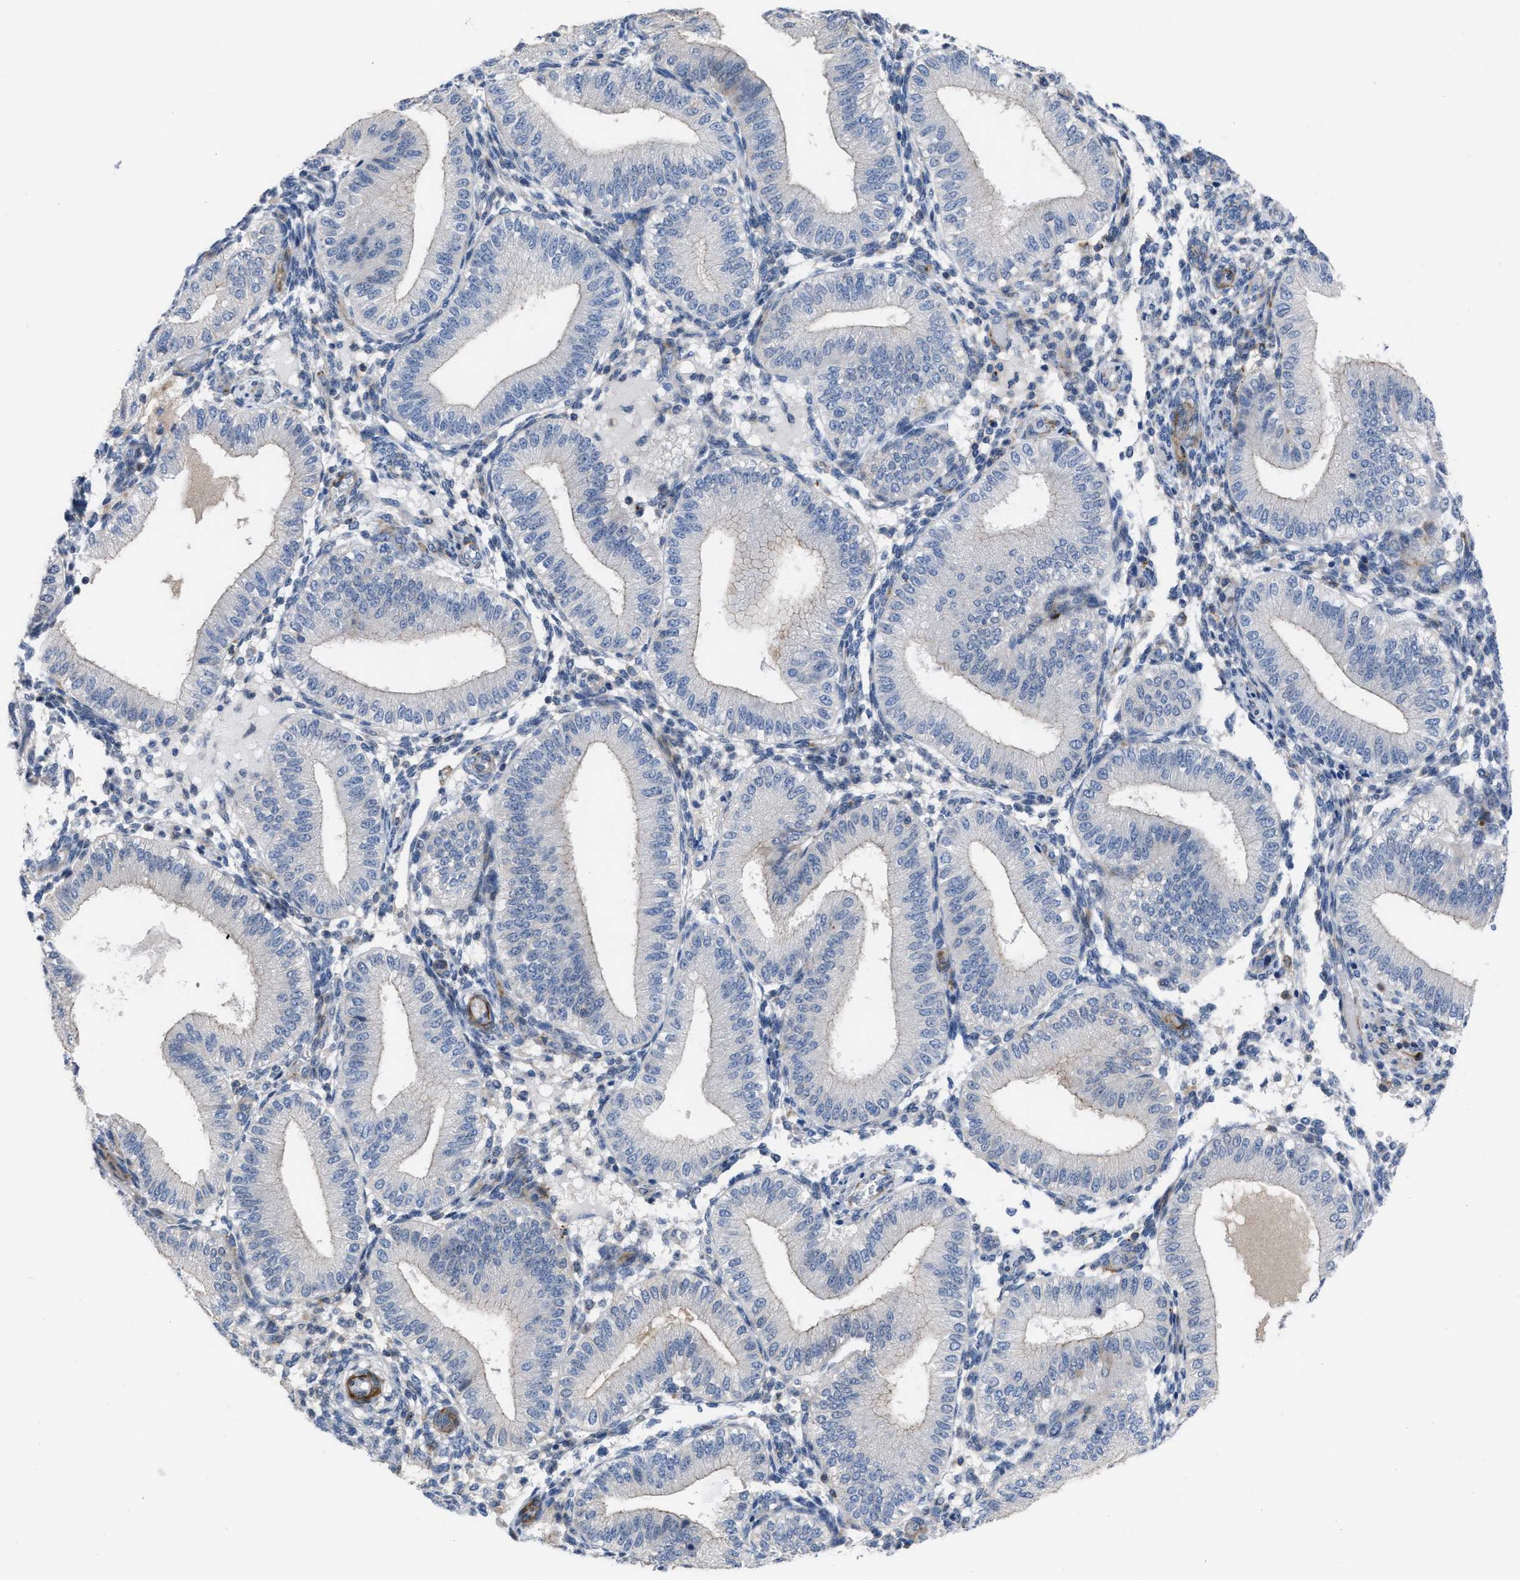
{"staining": {"intensity": "negative", "quantity": "none", "location": "none"}, "tissue": "endometrium", "cell_type": "Cells in endometrial stroma", "image_type": "normal", "snomed": [{"axis": "morphology", "description": "Normal tissue, NOS"}, {"axis": "topography", "description": "Endometrium"}], "caption": "High magnification brightfield microscopy of benign endometrium stained with DAB (brown) and counterstained with hematoxylin (blue): cells in endometrial stroma show no significant expression. Brightfield microscopy of IHC stained with DAB (3,3'-diaminobenzidine) (brown) and hematoxylin (blue), captured at high magnification.", "gene": "PRMT2", "patient": {"sex": "female", "age": 39}}